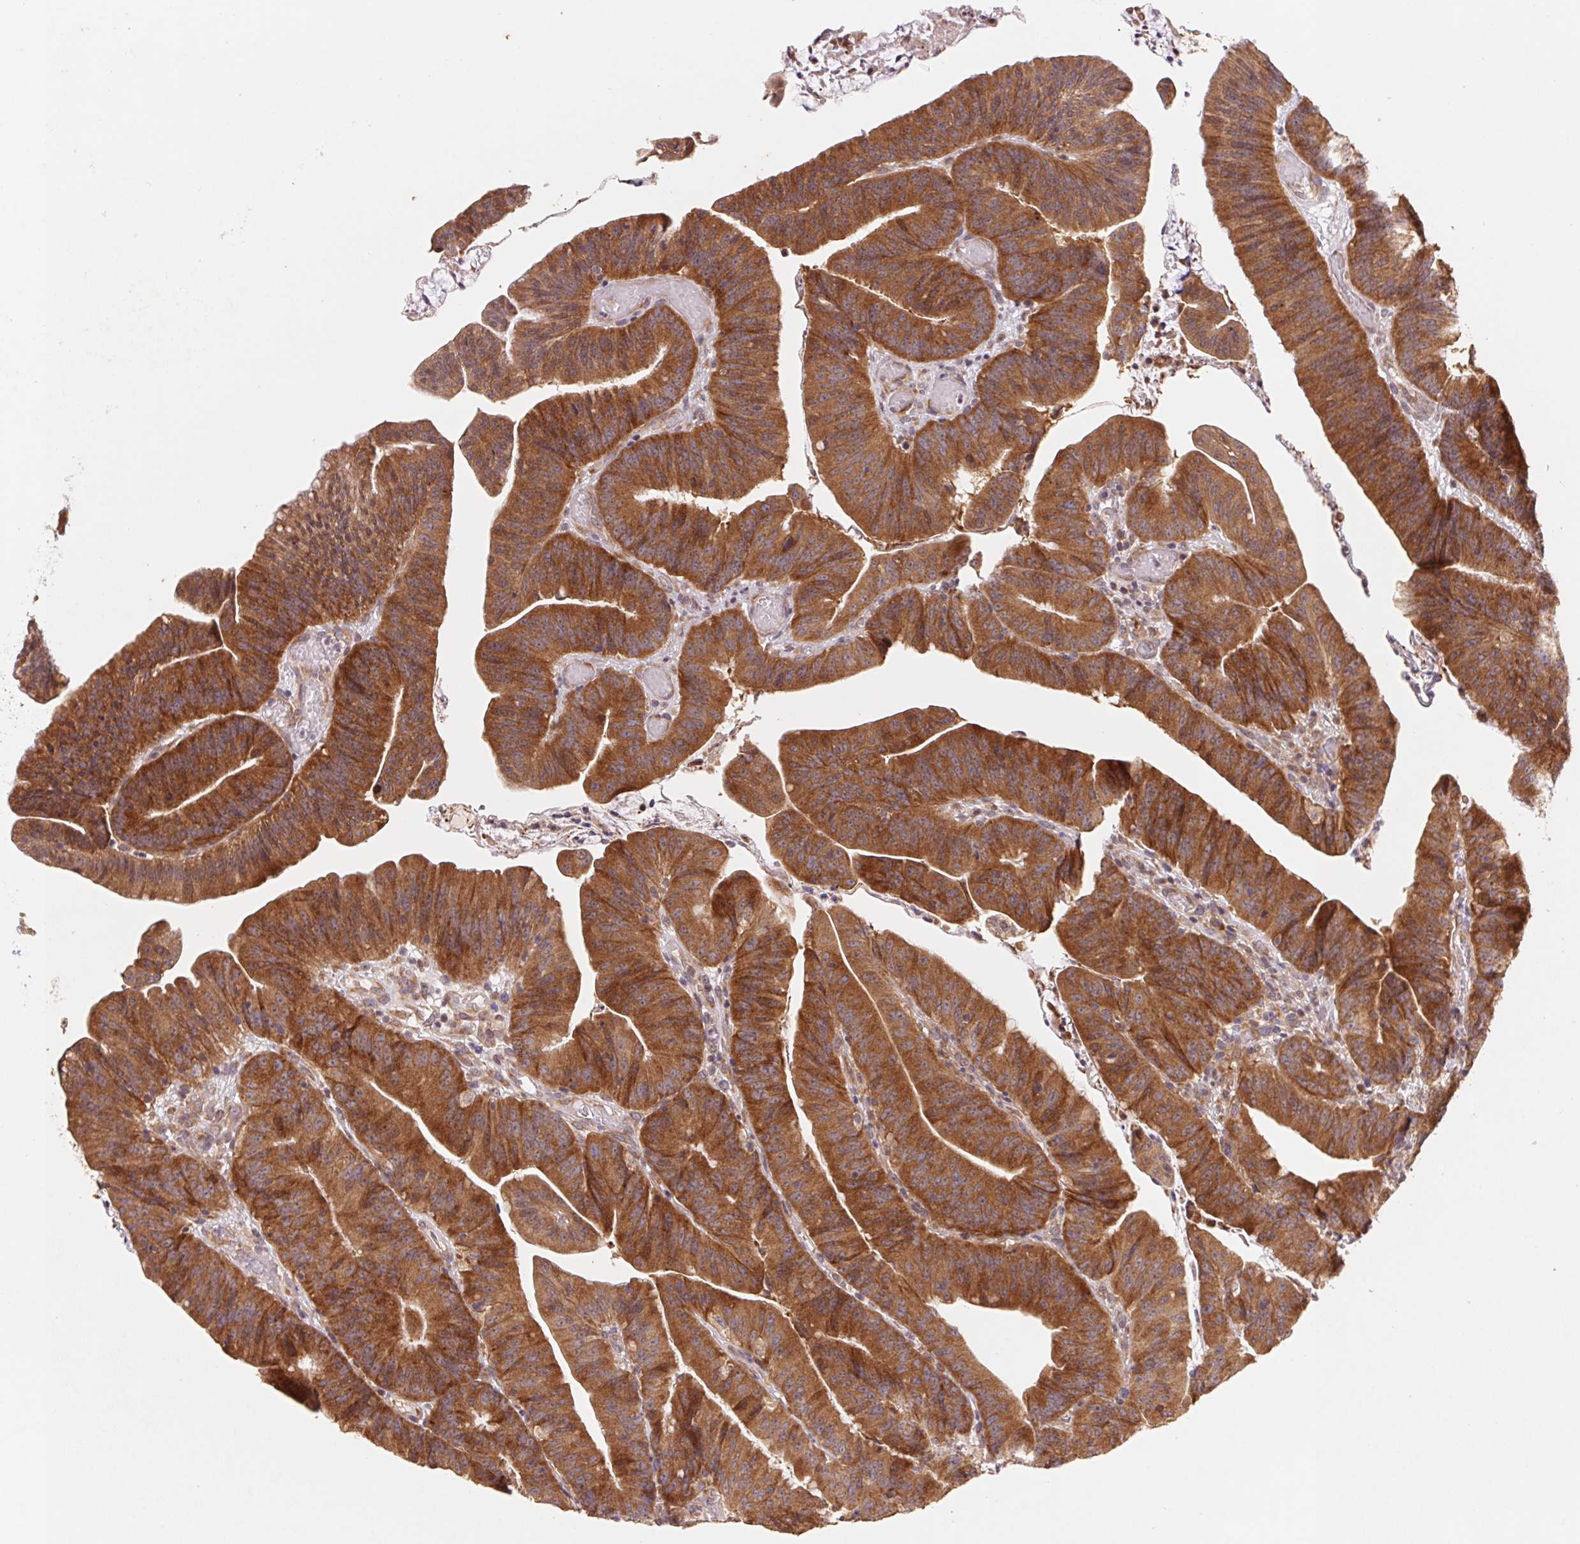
{"staining": {"intensity": "strong", "quantity": ">75%", "location": "cytoplasmic/membranous"}, "tissue": "colorectal cancer", "cell_type": "Tumor cells", "image_type": "cancer", "snomed": [{"axis": "morphology", "description": "Adenocarcinoma, NOS"}, {"axis": "topography", "description": "Colon"}], "caption": "Protein expression analysis of colorectal cancer displays strong cytoplasmic/membranous positivity in about >75% of tumor cells.", "gene": "RPL27A", "patient": {"sex": "female", "age": 78}}